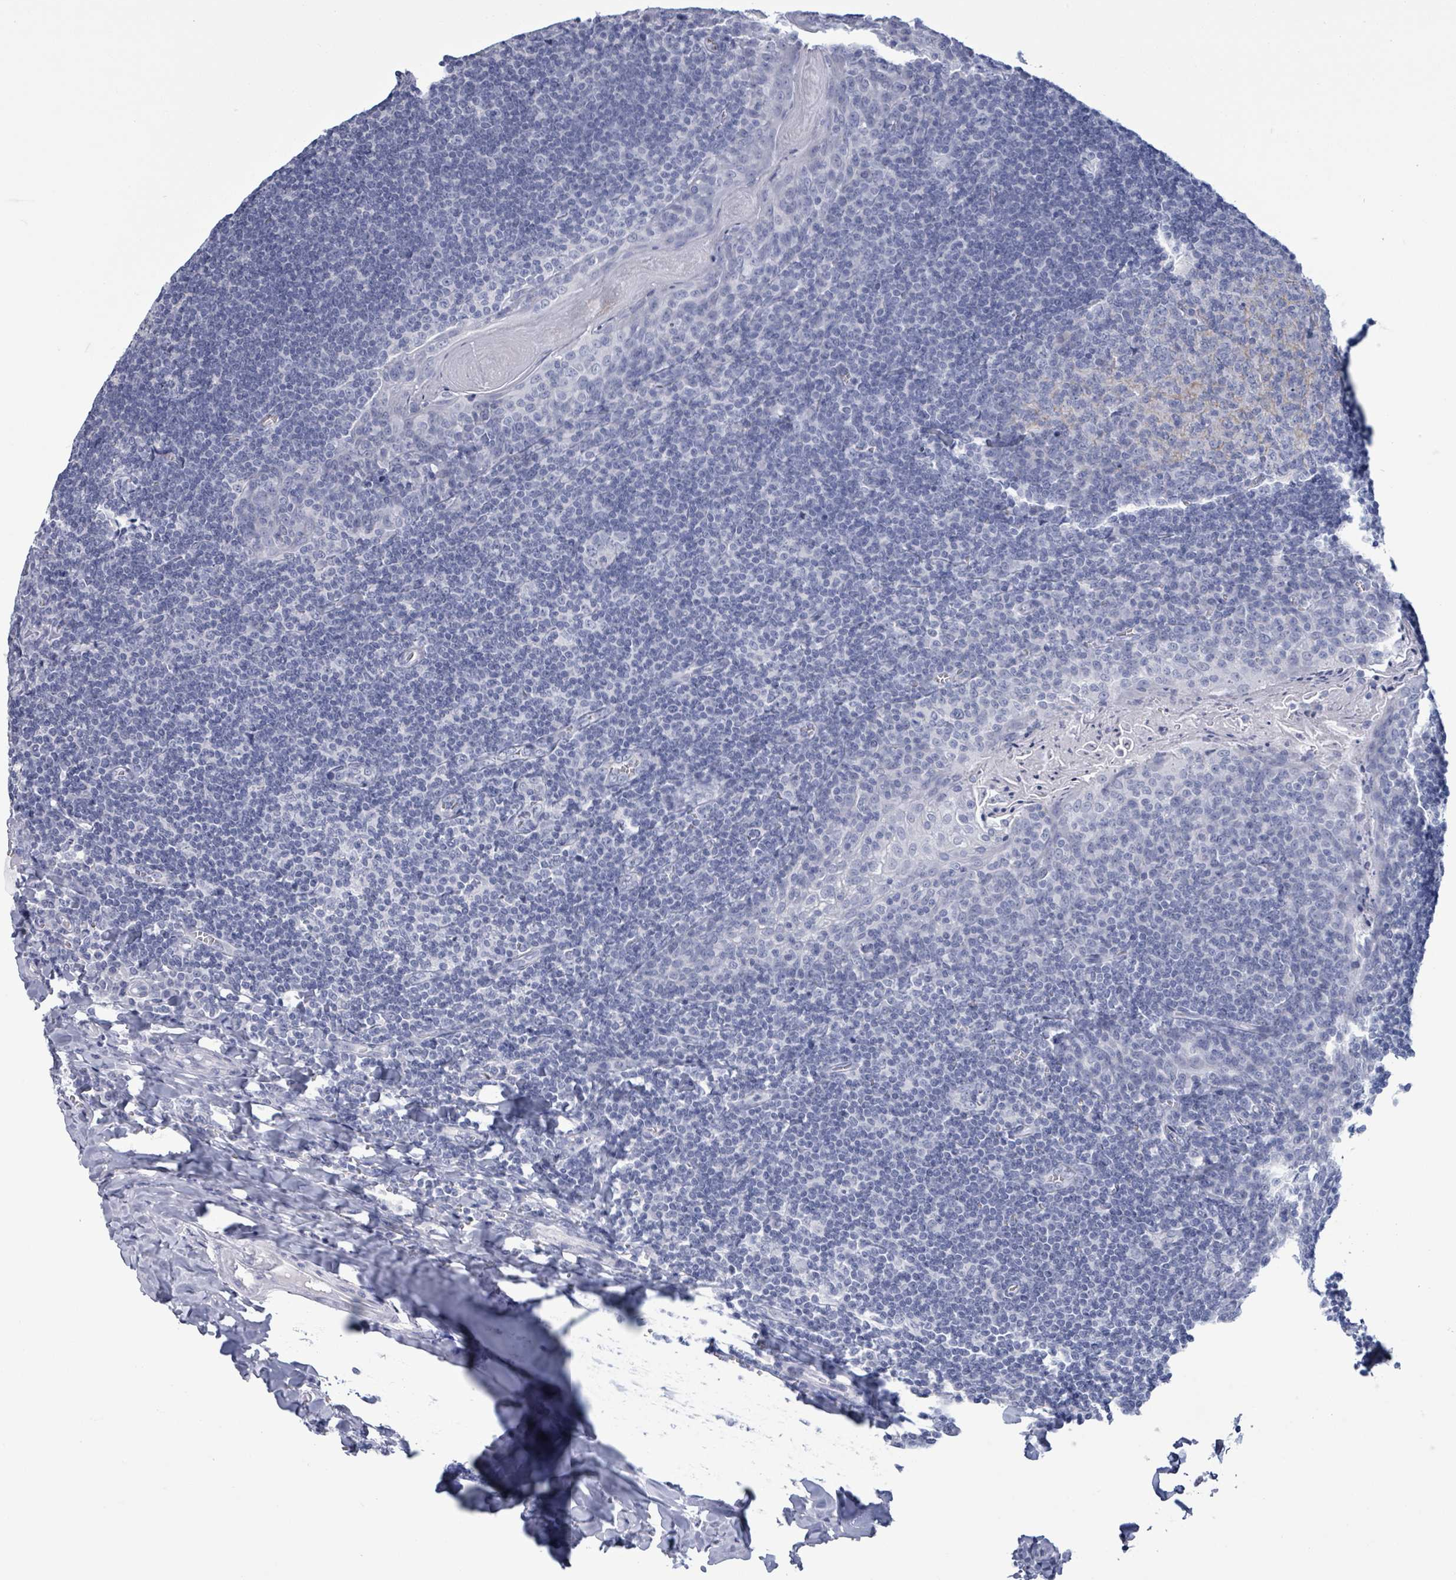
{"staining": {"intensity": "negative", "quantity": "none", "location": "none"}, "tissue": "tonsil", "cell_type": "Germinal center cells", "image_type": "normal", "snomed": [{"axis": "morphology", "description": "Normal tissue, NOS"}, {"axis": "topography", "description": "Tonsil"}], "caption": "Human tonsil stained for a protein using IHC displays no expression in germinal center cells.", "gene": "NKX2", "patient": {"sex": "male", "age": 27}}